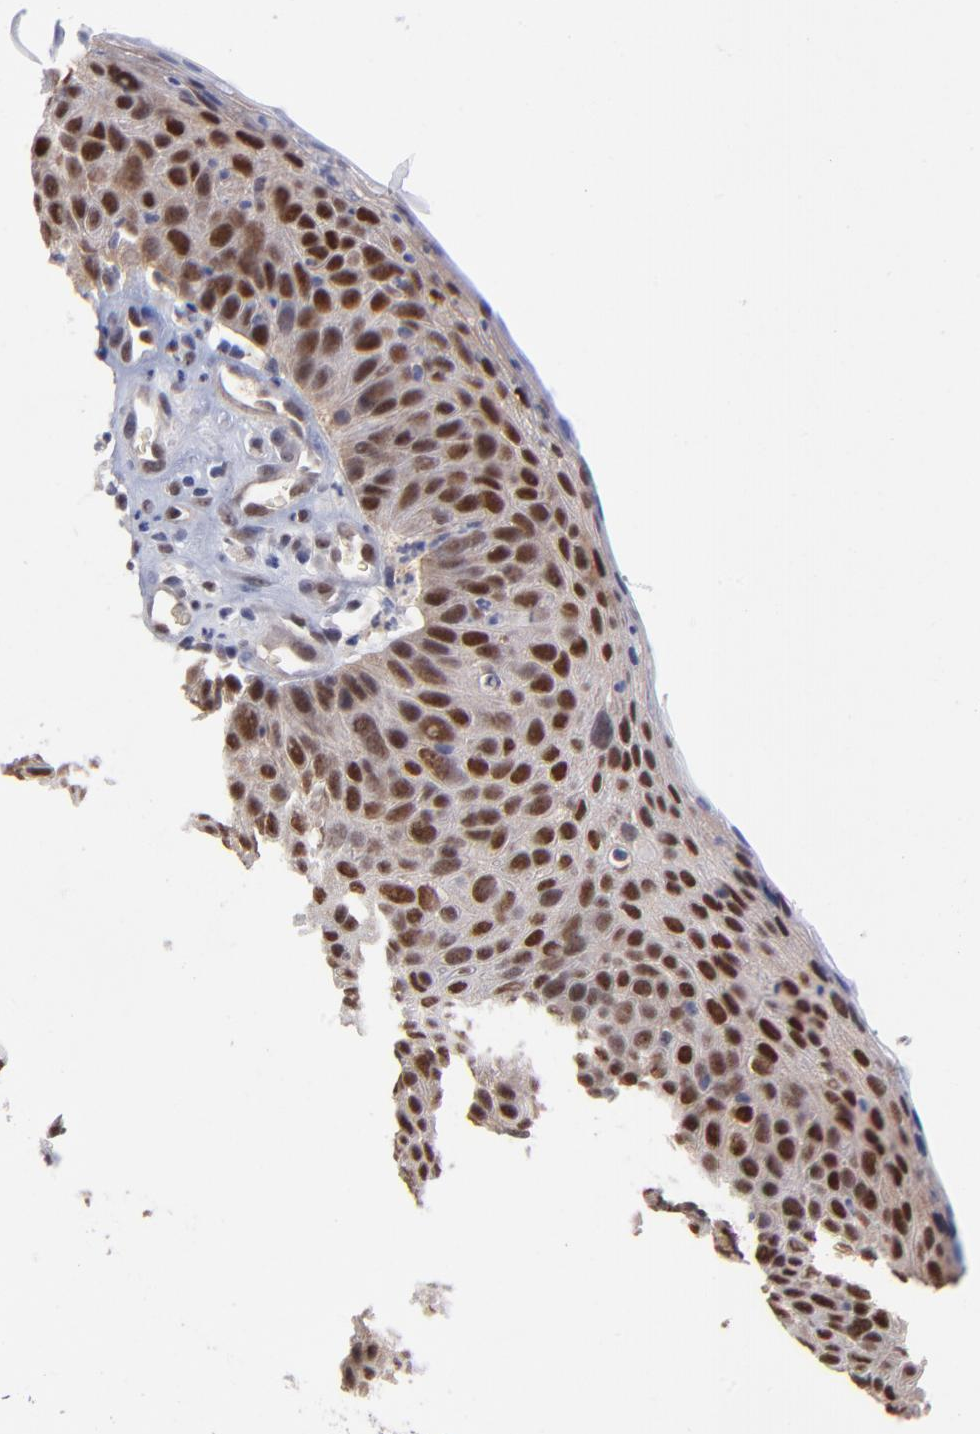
{"staining": {"intensity": "moderate", "quantity": ">75%", "location": "cytoplasmic/membranous,nuclear"}, "tissue": "skin cancer", "cell_type": "Tumor cells", "image_type": "cancer", "snomed": [{"axis": "morphology", "description": "Squamous cell carcinoma, NOS"}, {"axis": "topography", "description": "Skin"}], "caption": "This is a histology image of immunohistochemistry (IHC) staining of skin squamous cell carcinoma, which shows moderate staining in the cytoplasmic/membranous and nuclear of tumor cells.", "gene": "UBE2E3", "patient": {"sex": "male", "age": 87}}